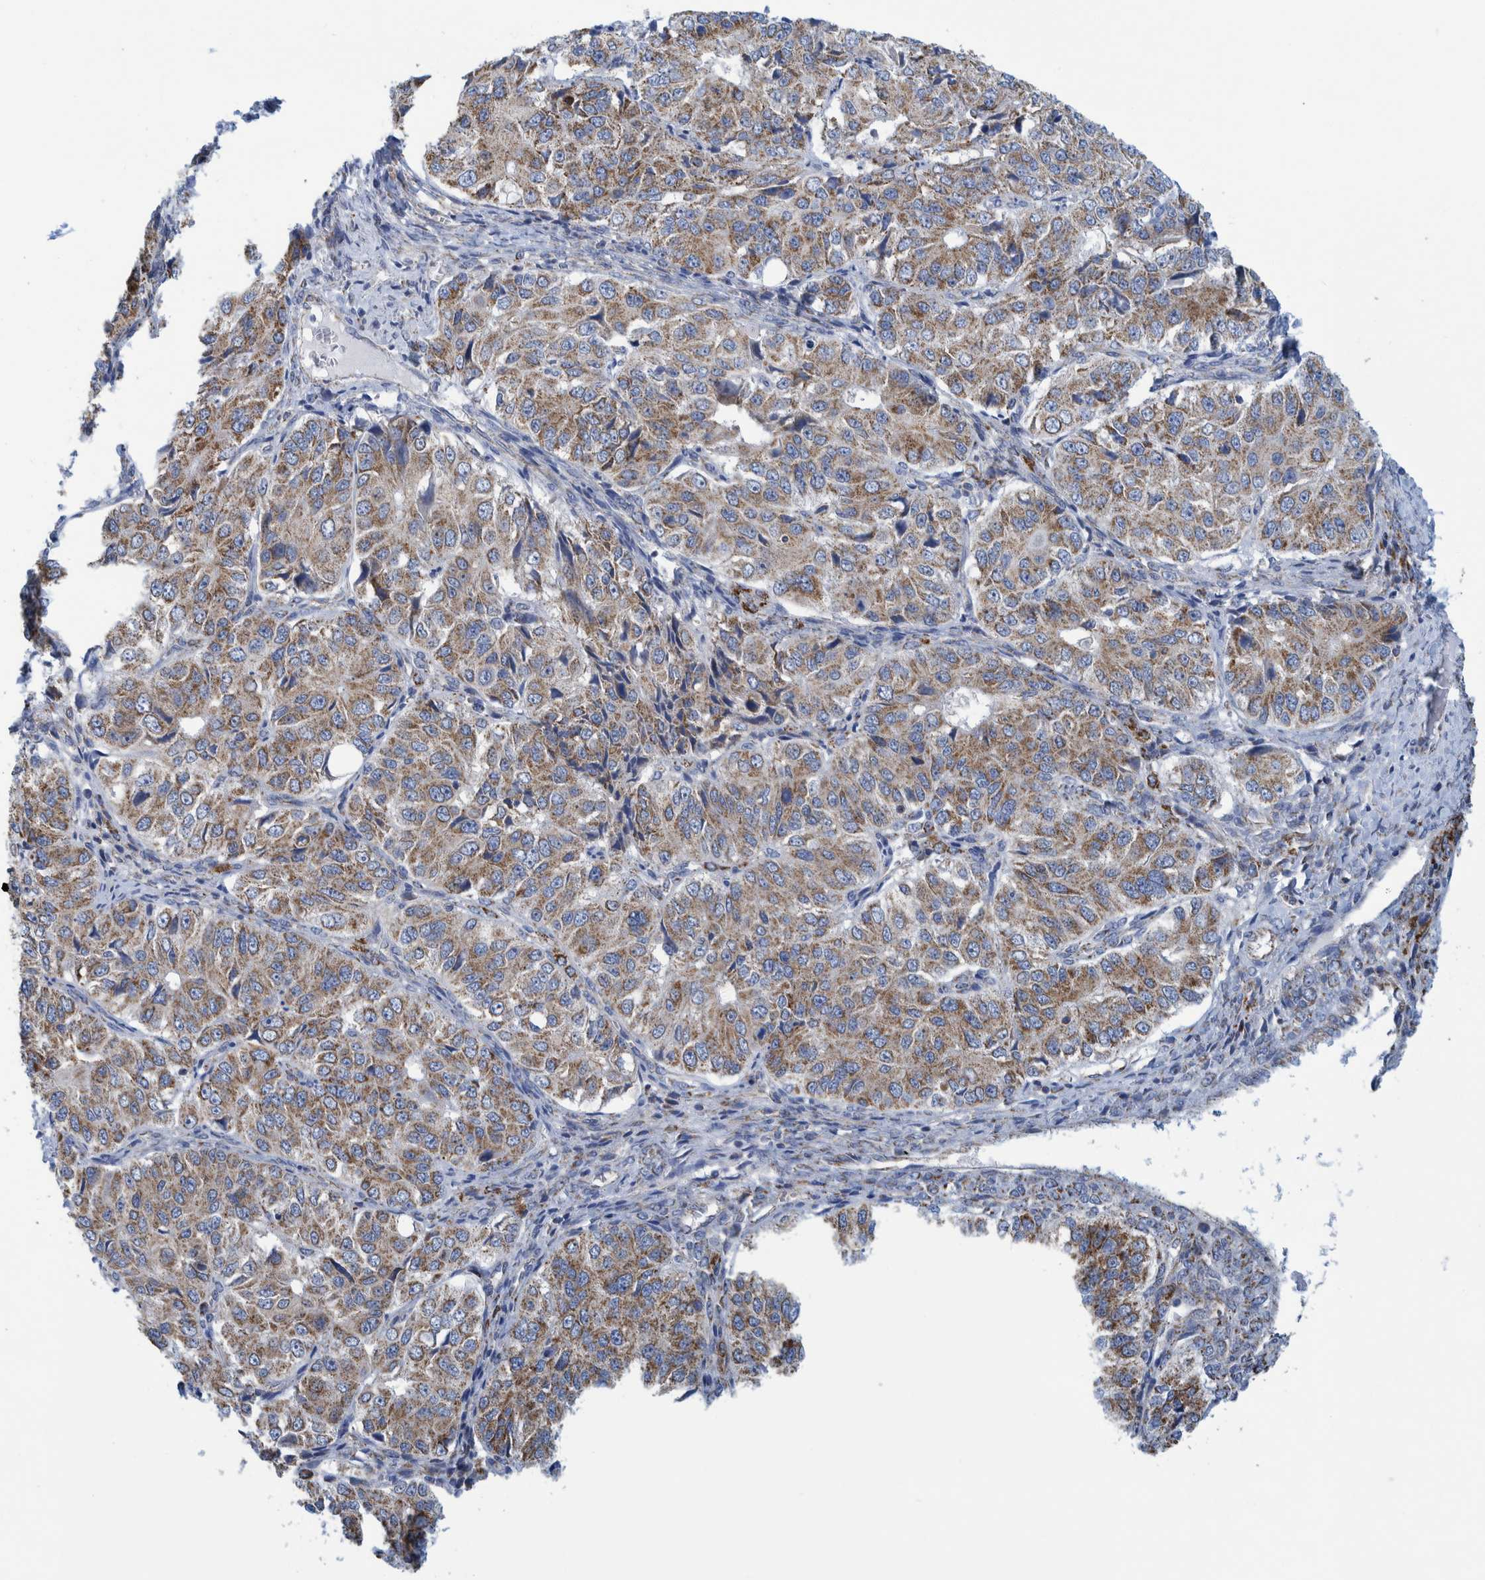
{"staining": {"intensity": "moderate", "quantity": ">75%", "location": "cytoplasmic/membranous"}, "tissue": "ovarian cancer", "cell_type": "Tumor cells", "image_type": "cancer", "snomed": [{"axis": "morphology", "description": "Carcinoma, endometroid"}, {"axis": "topography", "description": "Ovary"}], "caption": "Immunohistochemistry of human ovarian cancer shows medium levels of moderate cytoplasmic/membranous expression in approximately >75% of tumor cells.", "gene": "MRPS7", "patient": {"sex": "female", "age": 51}}